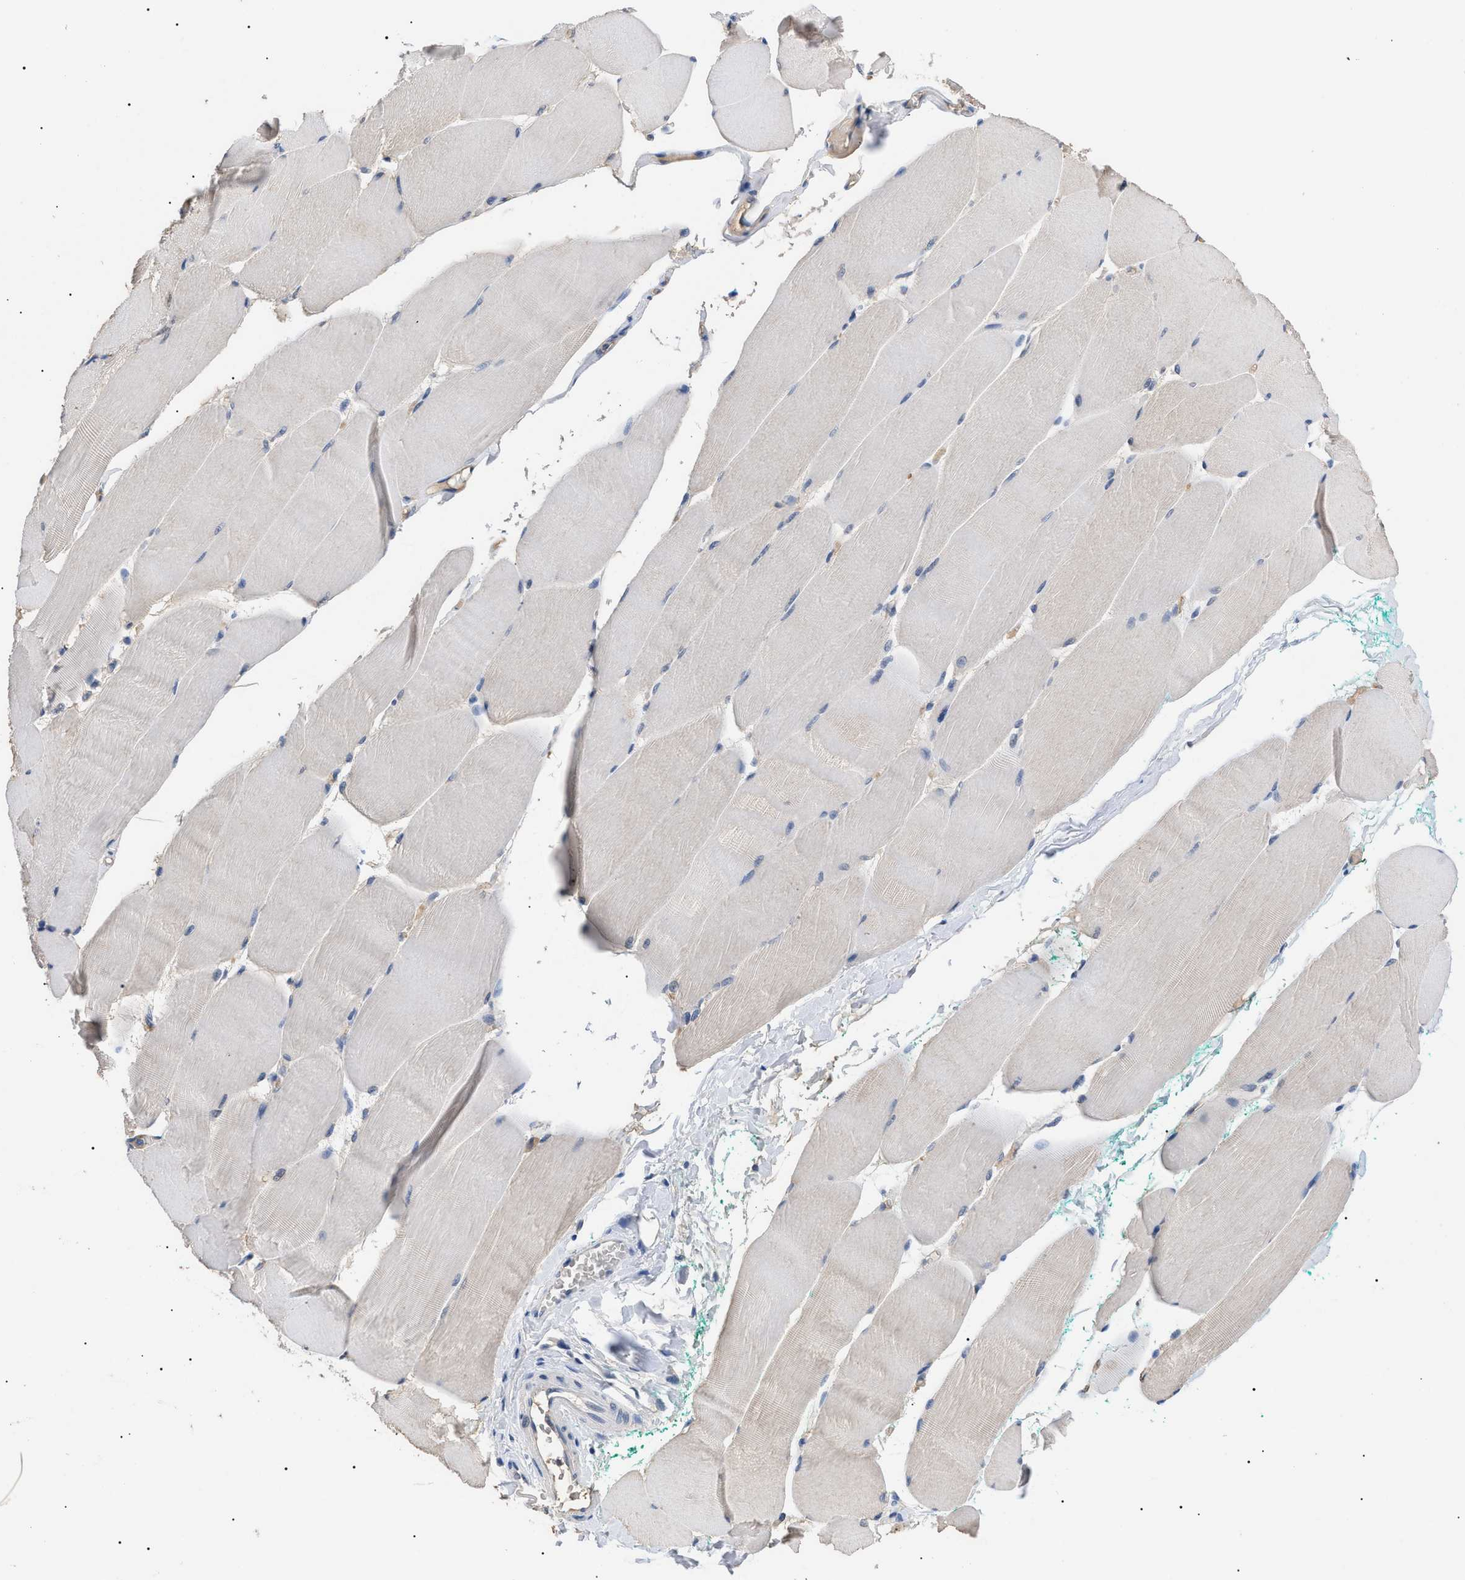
{"staining": {"intensity": "negative", "quantity": "none", "location": "none"}, "tissue": "skeletal muscle", "cell_type": "Myocytes", "image_type": "normal", "snomed": [{"axis": "morphology", "description": "Normal tissue, NOS"}, {"axis": "morphology", "description": "Squamous cell carcinoma, NOS"}, {"axis": "topography", "description": "Skeletal muscle"}], "caption": "Immunohistochemistry (IHC) histopathology image of normal skeletal muscle: human skeletal muscle stained with DAB exhibits no significant protein expression in myocytes. Brightfield microscopy of immunohistochemistry stained with DAB (brown) and hematoxylin (blue), captured at high magnification.", "gene": "PRRT2", "patient": {"sex": "male", "age": 51}}